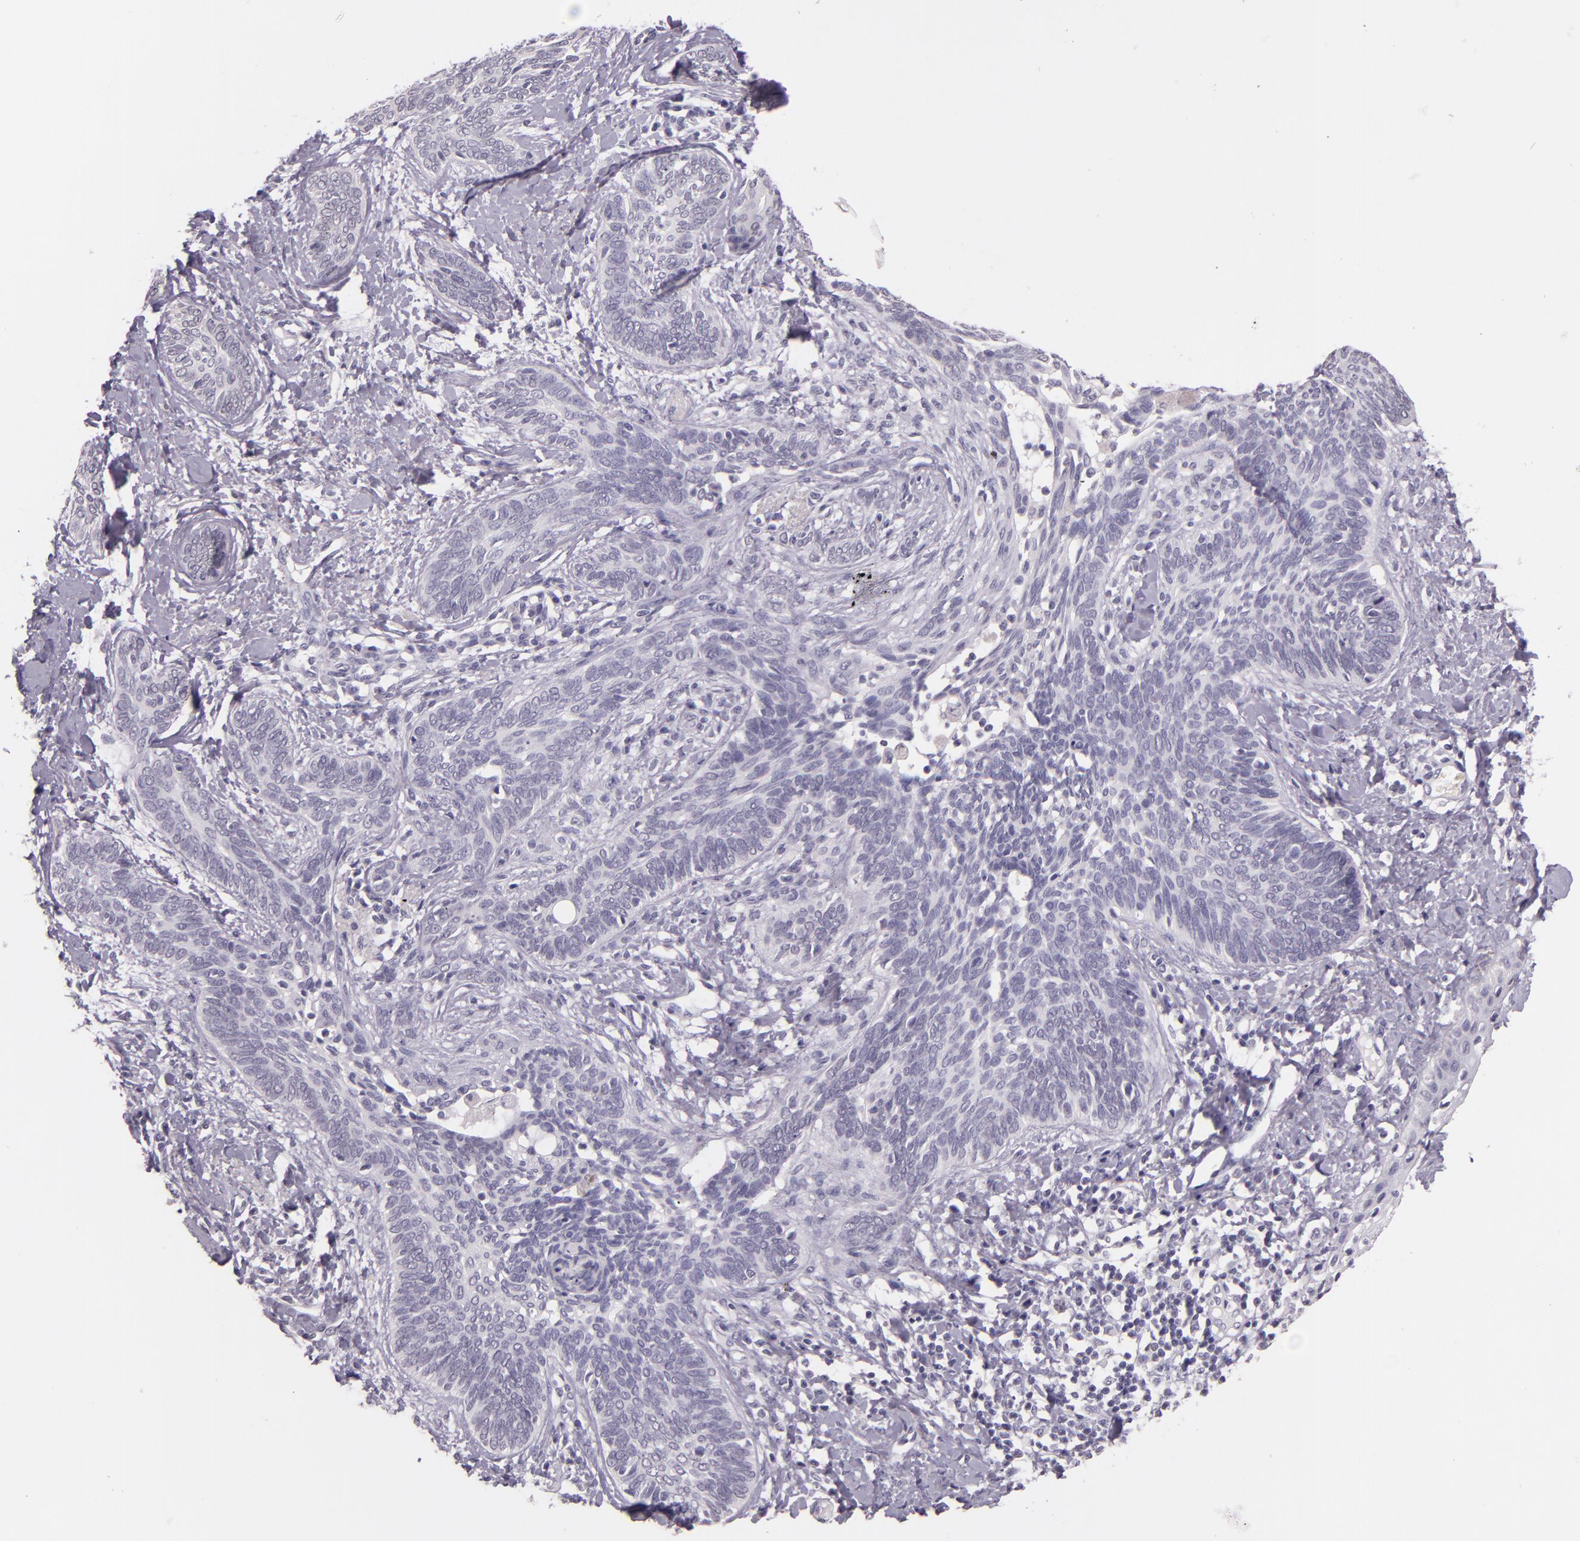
{"staining": {"intensity": "negative", "quantity": "none", "location": "none"}, "tissue": "skin cancer", "cell_type": "Tumor cells", "image_type": "cancer", "snomed": [{"axis": "morphology", "description": "Basal cell carcinoma"}, {"axis": "topography", "description": "Skin"}], "caption": "Immunohistochemistry (IHC) of human skin cancer (basal cell carcinoma) displays no staining in tumor cells. The staining was performed using DAB (3,3'-diaminobenzidine) to visualize the protein expression in brown, while the nuclei were stained in blue with hematoxylin (Magnification: 20x).", "gene": "HSPA8", "patient": {"sex": "female", "age": 81}}